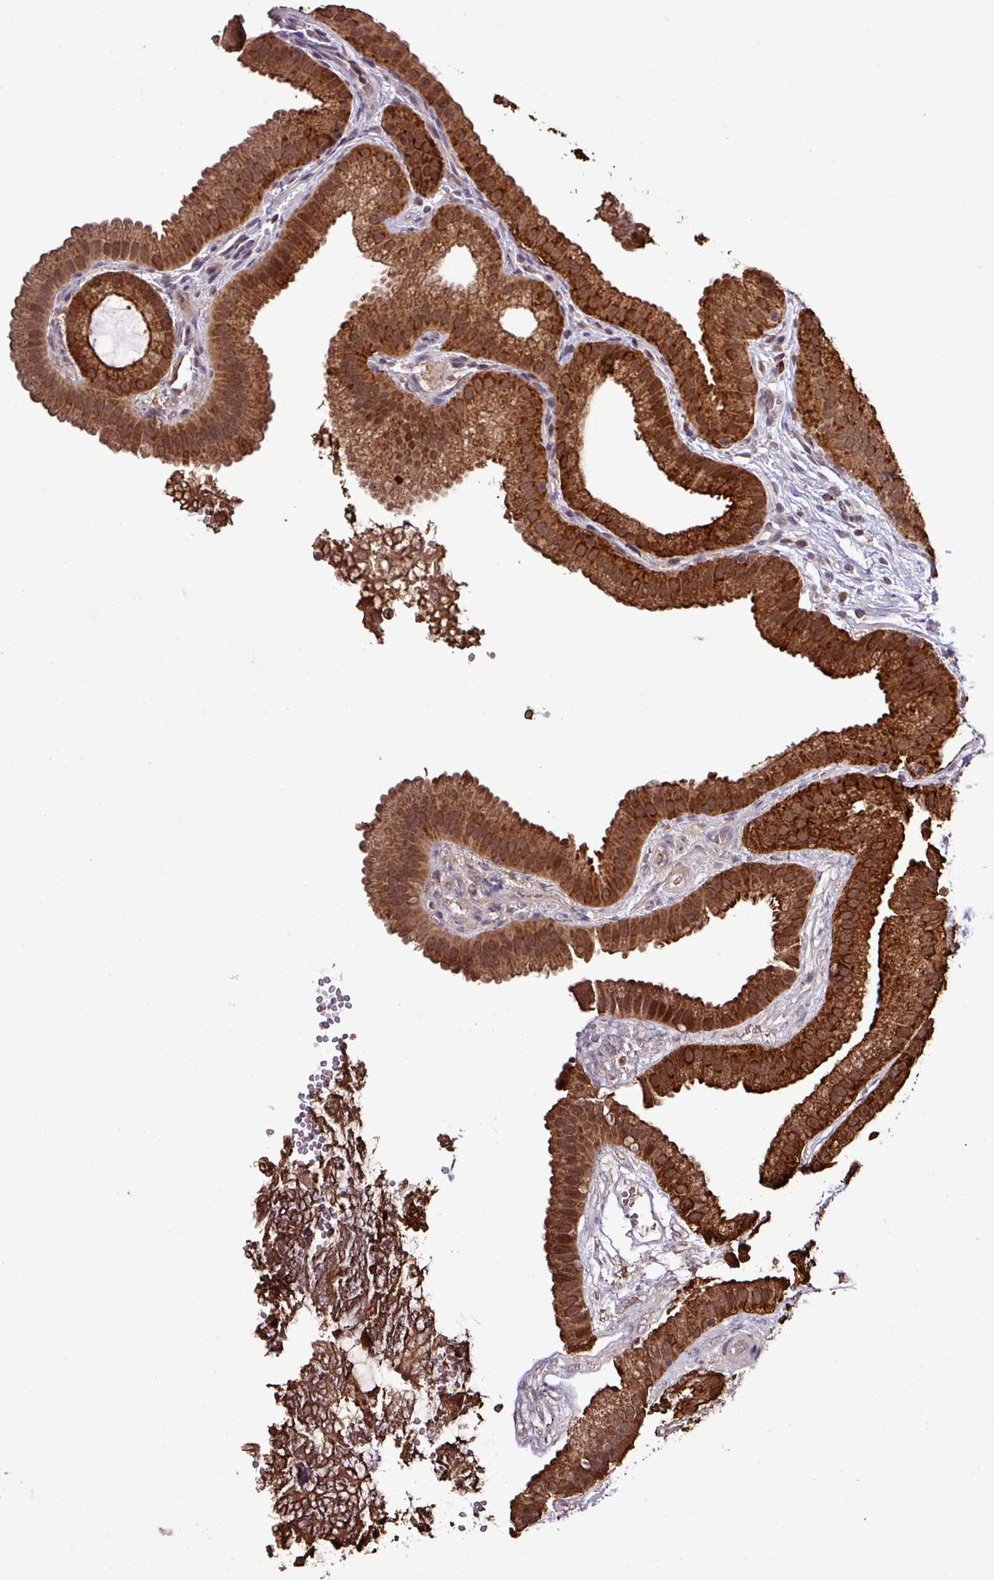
{"staining": {"intensity": "strong", "quantity": ">75%", "location": "cytoplasmic/membranous,nuclear"}, "tissue": "gallbladder", "cell_type": "Glandular cells", "image_type": "normal", "snomed": [{"axis": "morphology", "description": "Normal tissue, NOS"}, {"axis": "topography", "description": "Gallbladder"}], "caption": "Immunohistochemistry histopathology image of unremarkable gallbladder: gallbladder stained using IHC demonstrates high levels of strong protein expression localized specifically in the cytoplasmic/membranous,nuclear of glandular cells, appearing as a cytoplasmic/membranous,nuclear brown color.", "gene": "SMCO4", "patient": {"sex": "female", "age": 63}}